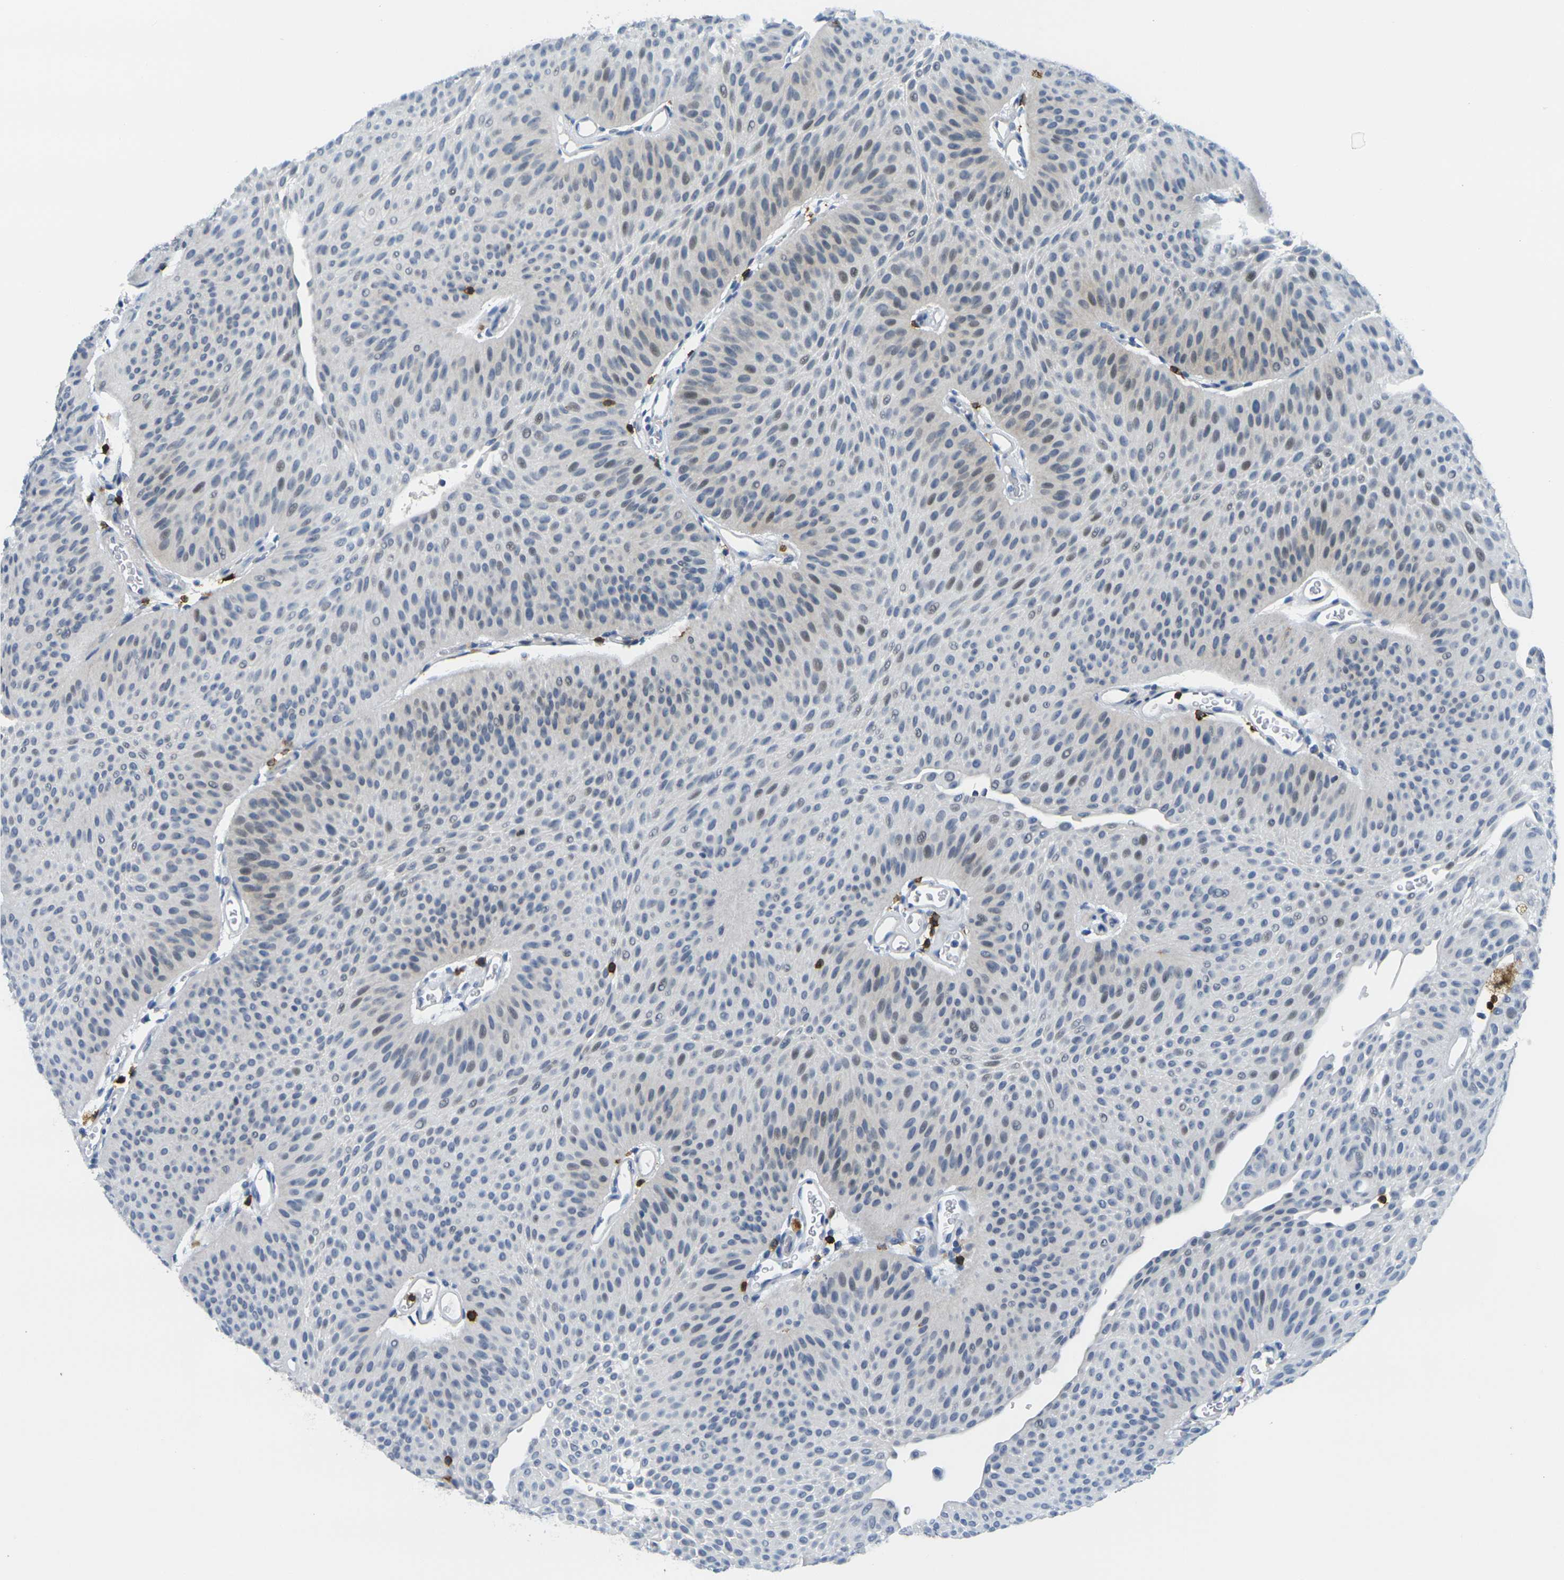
{"staining": {"intensity": "negative", "quantity": "none", "location": "none"}, "tissue": "urothelial cancer", "cell_type": "Tumor cells", "image_type": "cancer", "snomed": [{"axis": "morphology", "description": "Urothelial carcinoma, Low grade"}, {"axis": "topography", "description": "Urinary bladder"}], "caption": "Immunohistochemistry (IHC) photomicrograph of neoplastic tissue: human urothelial cancer stained with DAB (3,3'-diaminobenzidine) exhibits no significant protein staining in tumor cells.", "gene": "CD3D", "patient": {"sex": "female", "age": 60}}